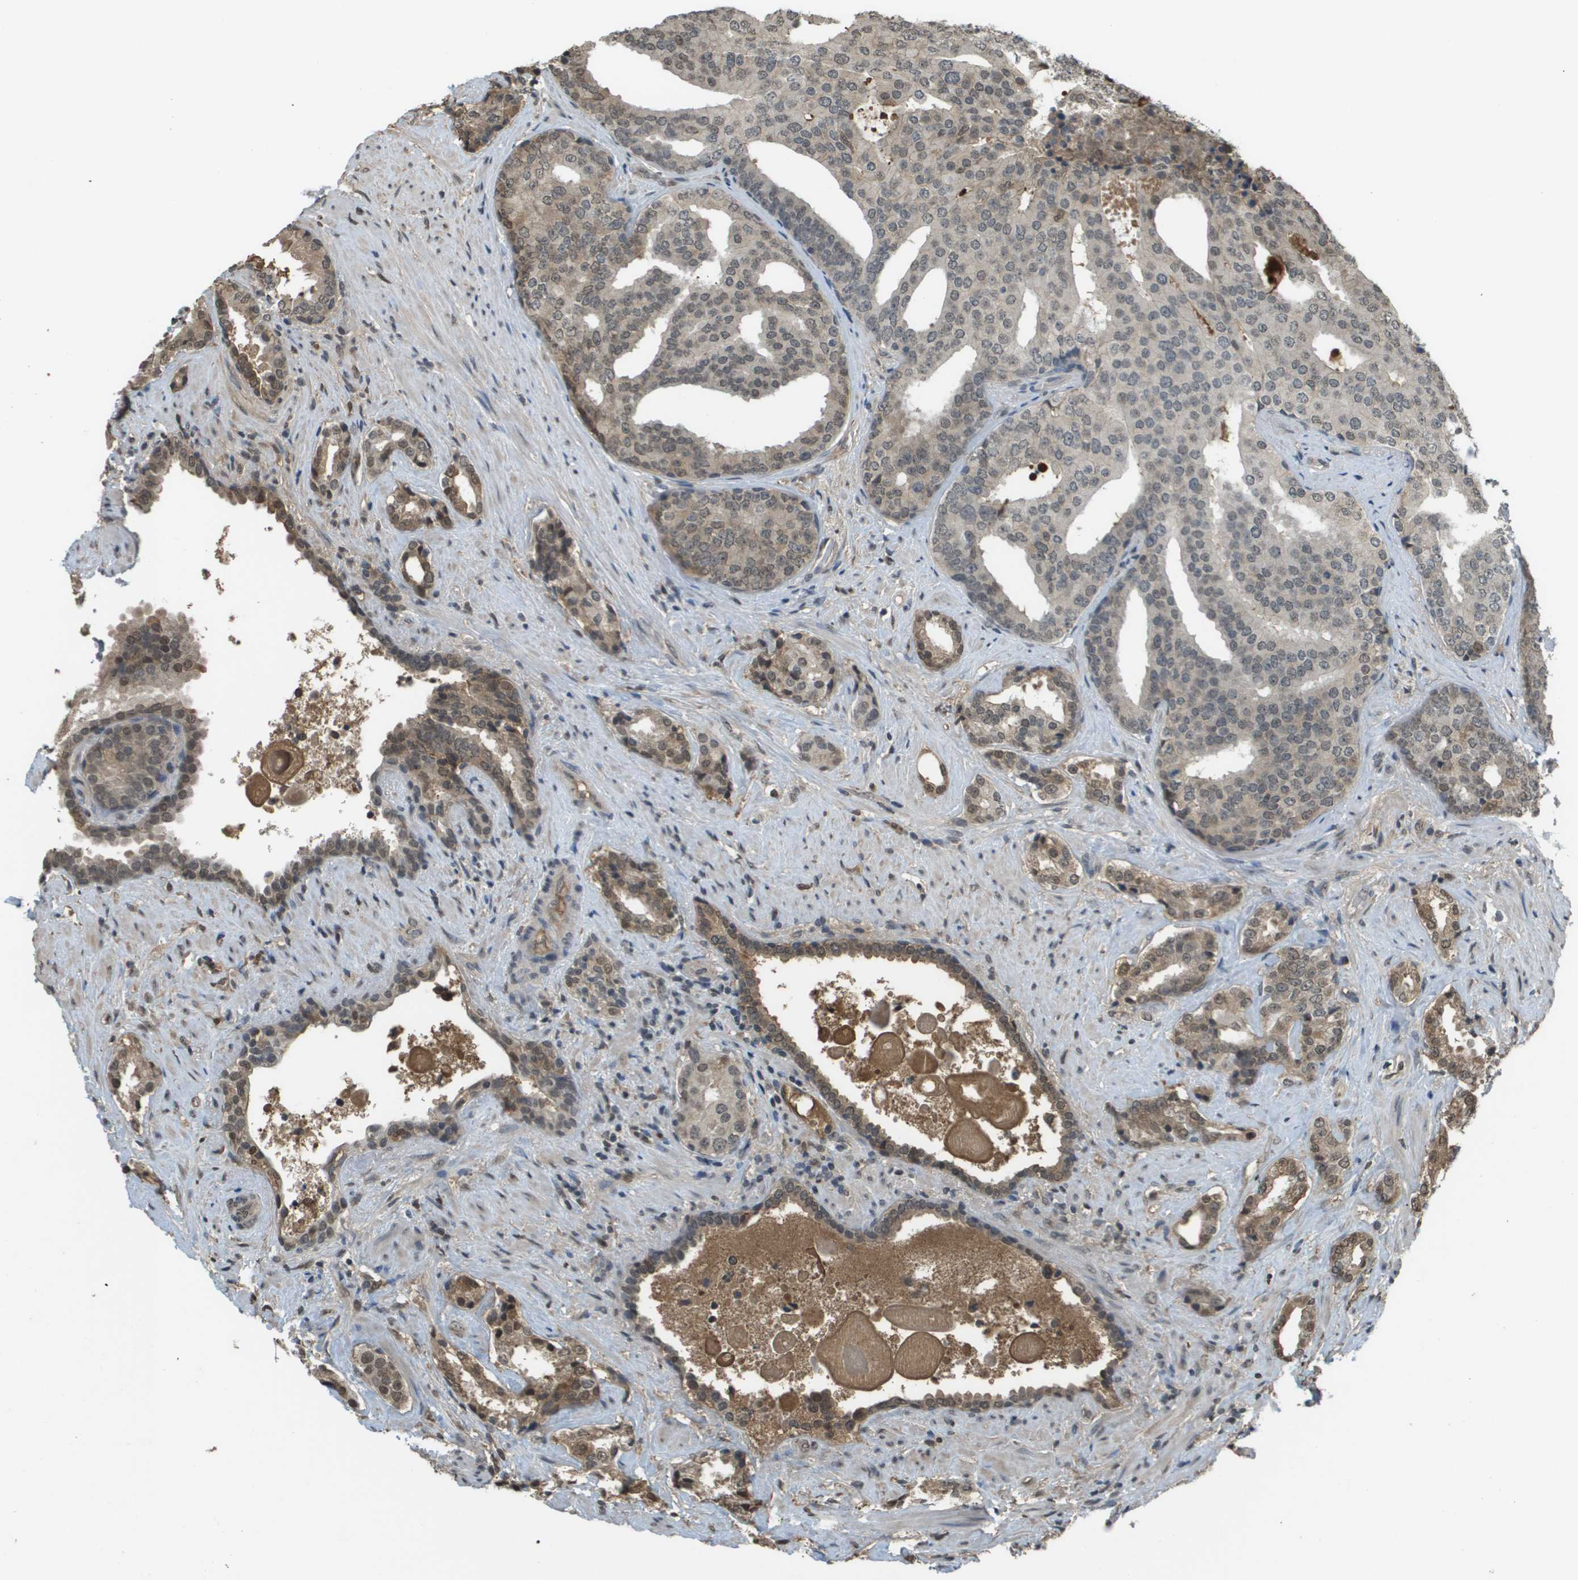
{"staining": {"intensity": "moderate", "quantity": "<25%", "location": "cytoplasmic/membranous,nuclear"}, "tissue": "prostate cancer", "cell_type": "Tumor cells", "image_type": "cancer", "snomed": [{"axis": "morphology", "description": "Adenocarcinoma, High grade"}, {"axis": "topography", "description": "Prostate"}], "caption": "This is an image of immunohistochemistry (IHC) staining of high-grade adenocarcinoma (prostate), which shows moderate expression in the cytoplasmic/membranous and nuclear of tumor cells.", "gene": "NDRG2", "patient": {"sex": "male", "age": 71}}